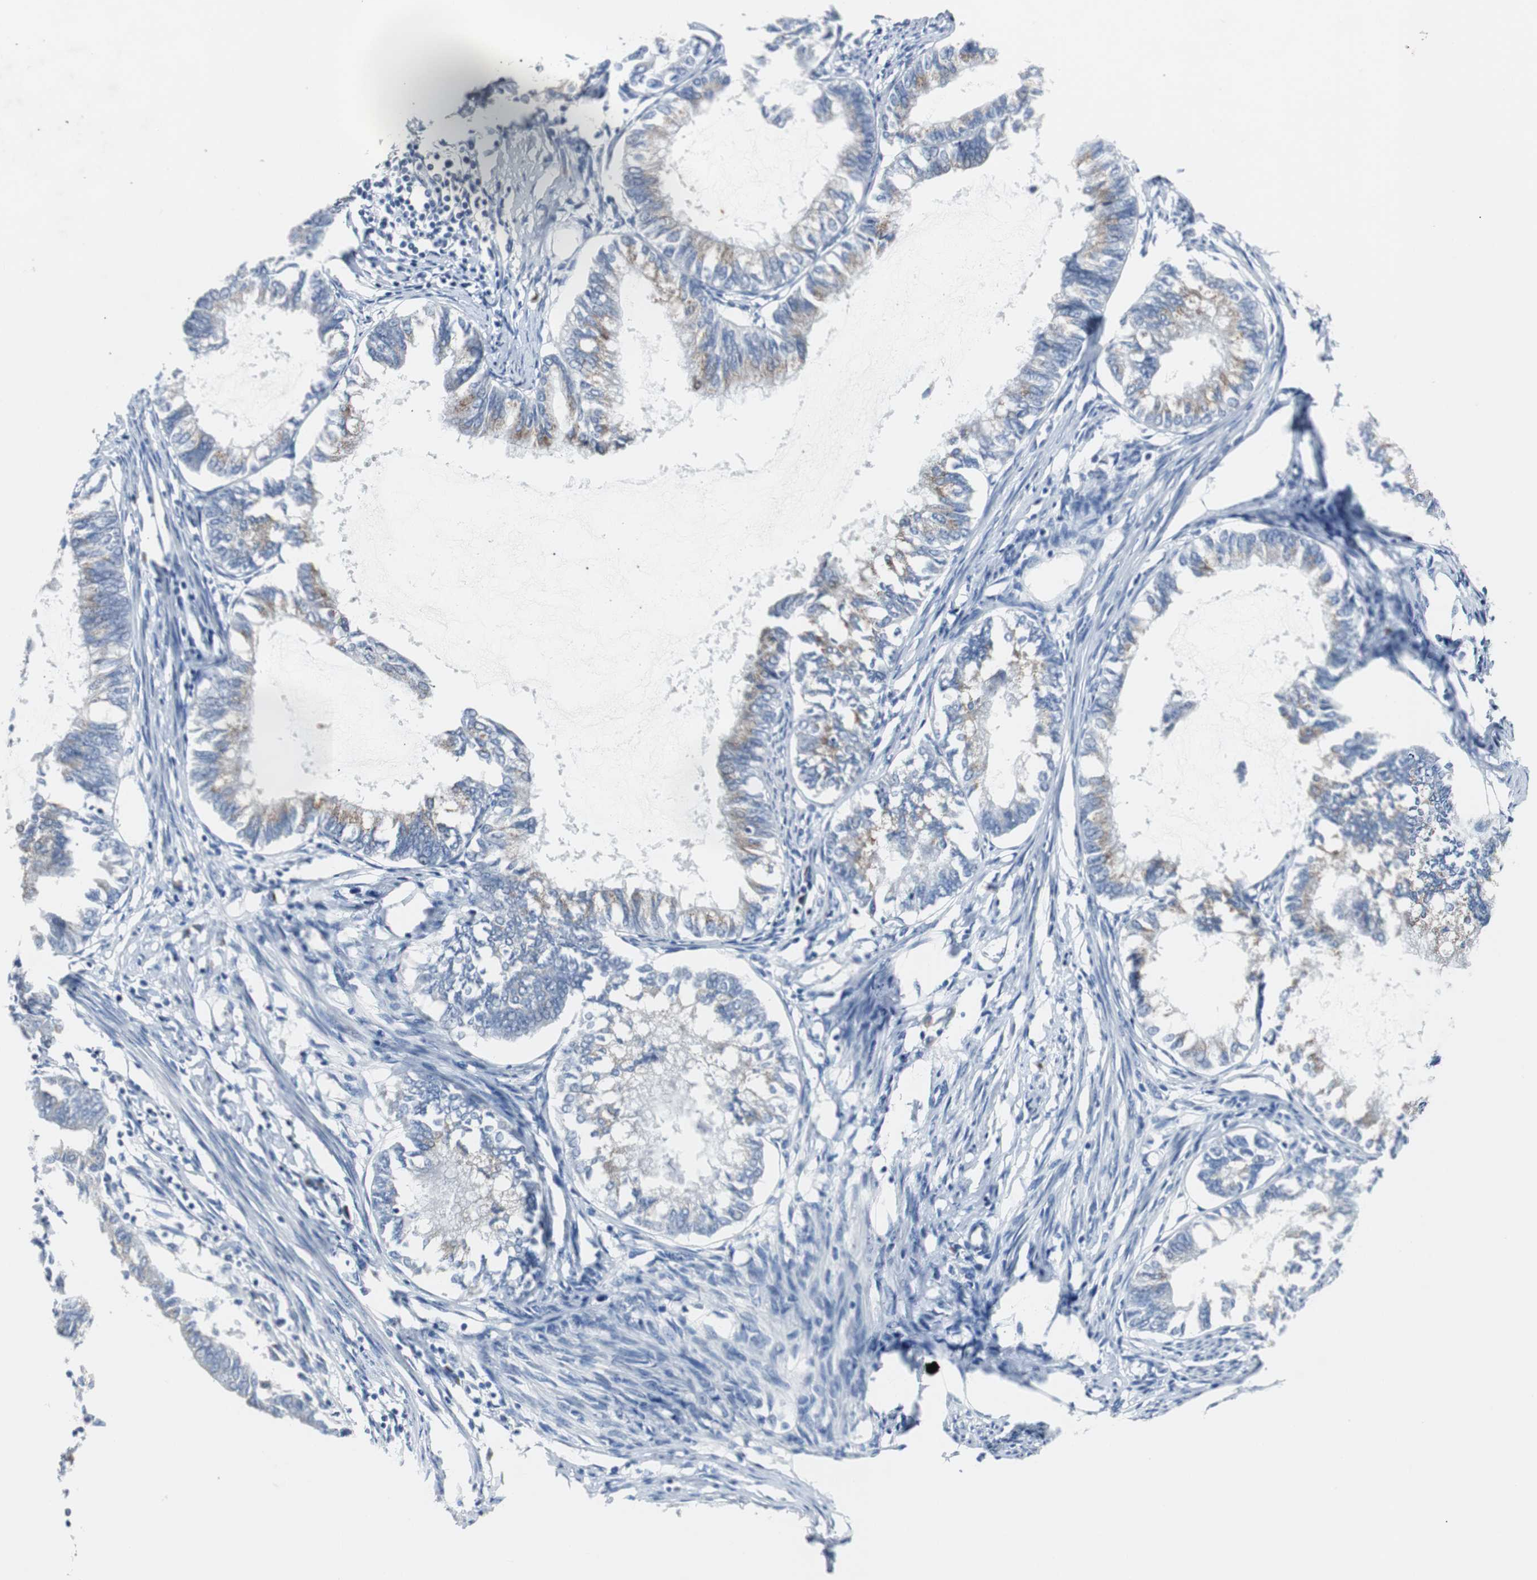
{"staining": {"intensity": "weak", "quantity": "25%-75%", "location": "cytoplasmic/membranous"}, "tissue": "endometrial cancer", "cell_type": "Tumor cells", "image_type": "cancer", "snomed": [{"axis": "morphology", "description": "Adenocarcinoma, NOS"}, {"axis": "topography", "description": "Endometrium"}], "caption": "Weak cytoplasmic/membranous positivity is identified in approximately 25%-75% of tumor cells in endometrial cancer (adenocarcinoma).", "gene": "SOX30", "patient": {"sex": "female", "age": 86}}